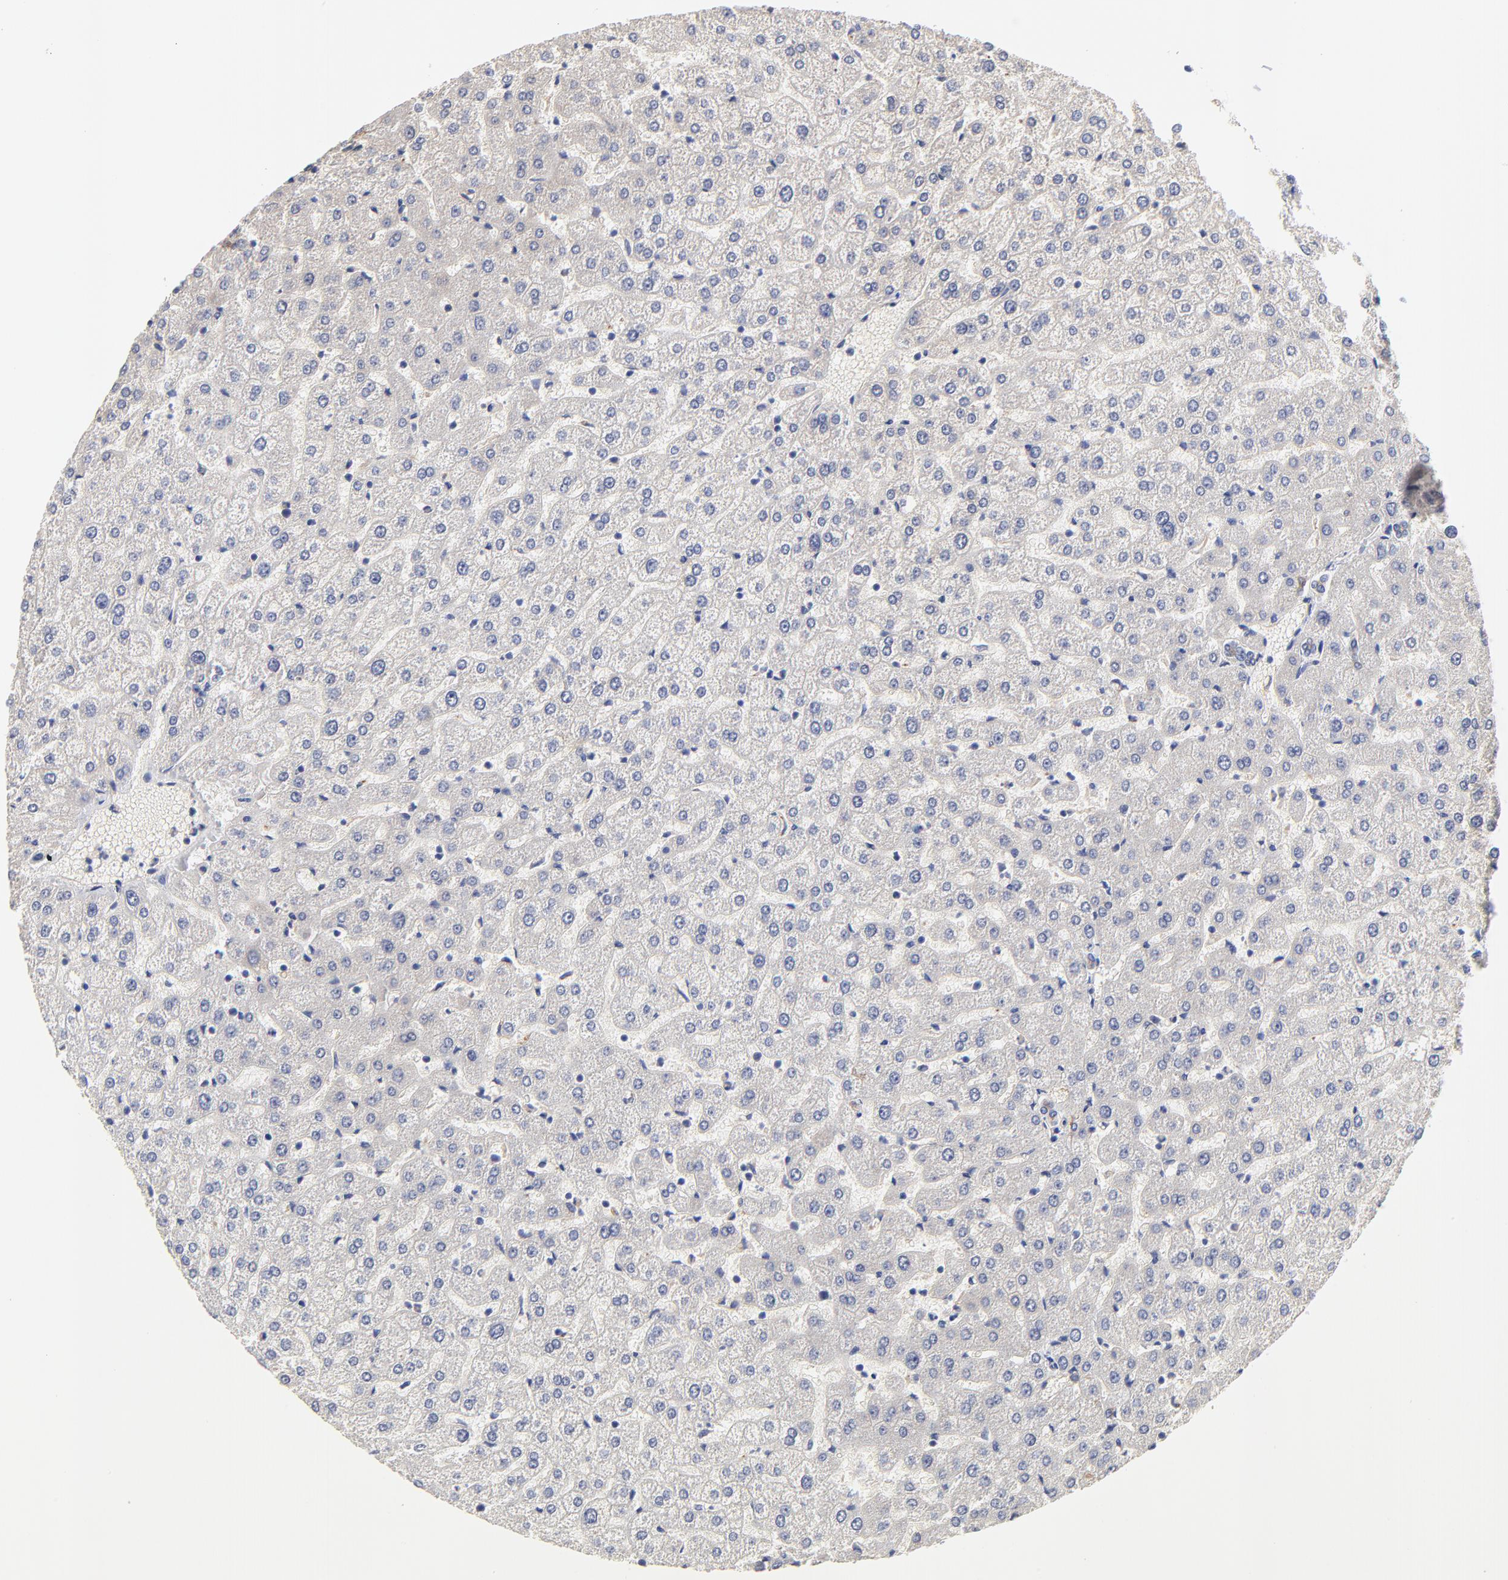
{"staining": {"intensity": "weak", "quantity": ">75%", "location": "cytoplasmic/membranous"}, "tissue": "liver", "cell_type": "Cholangiocytes", "image_type": "normal", "snomed": [{"axis": "morphology", "description": "Normal tissue, NOS"}, {"axis": "morphology", "description": "Fibrosis, NOS"}, {"axis": "topography", "description": "Liver"}], "caption": "This image shows IHC staining of normal human liver, with low weak cytoplasmic/membranous expression in about >75% of cholangiocytes.", "gene": "FBXL2", "patient": {"sex": "female", "age": 29}}